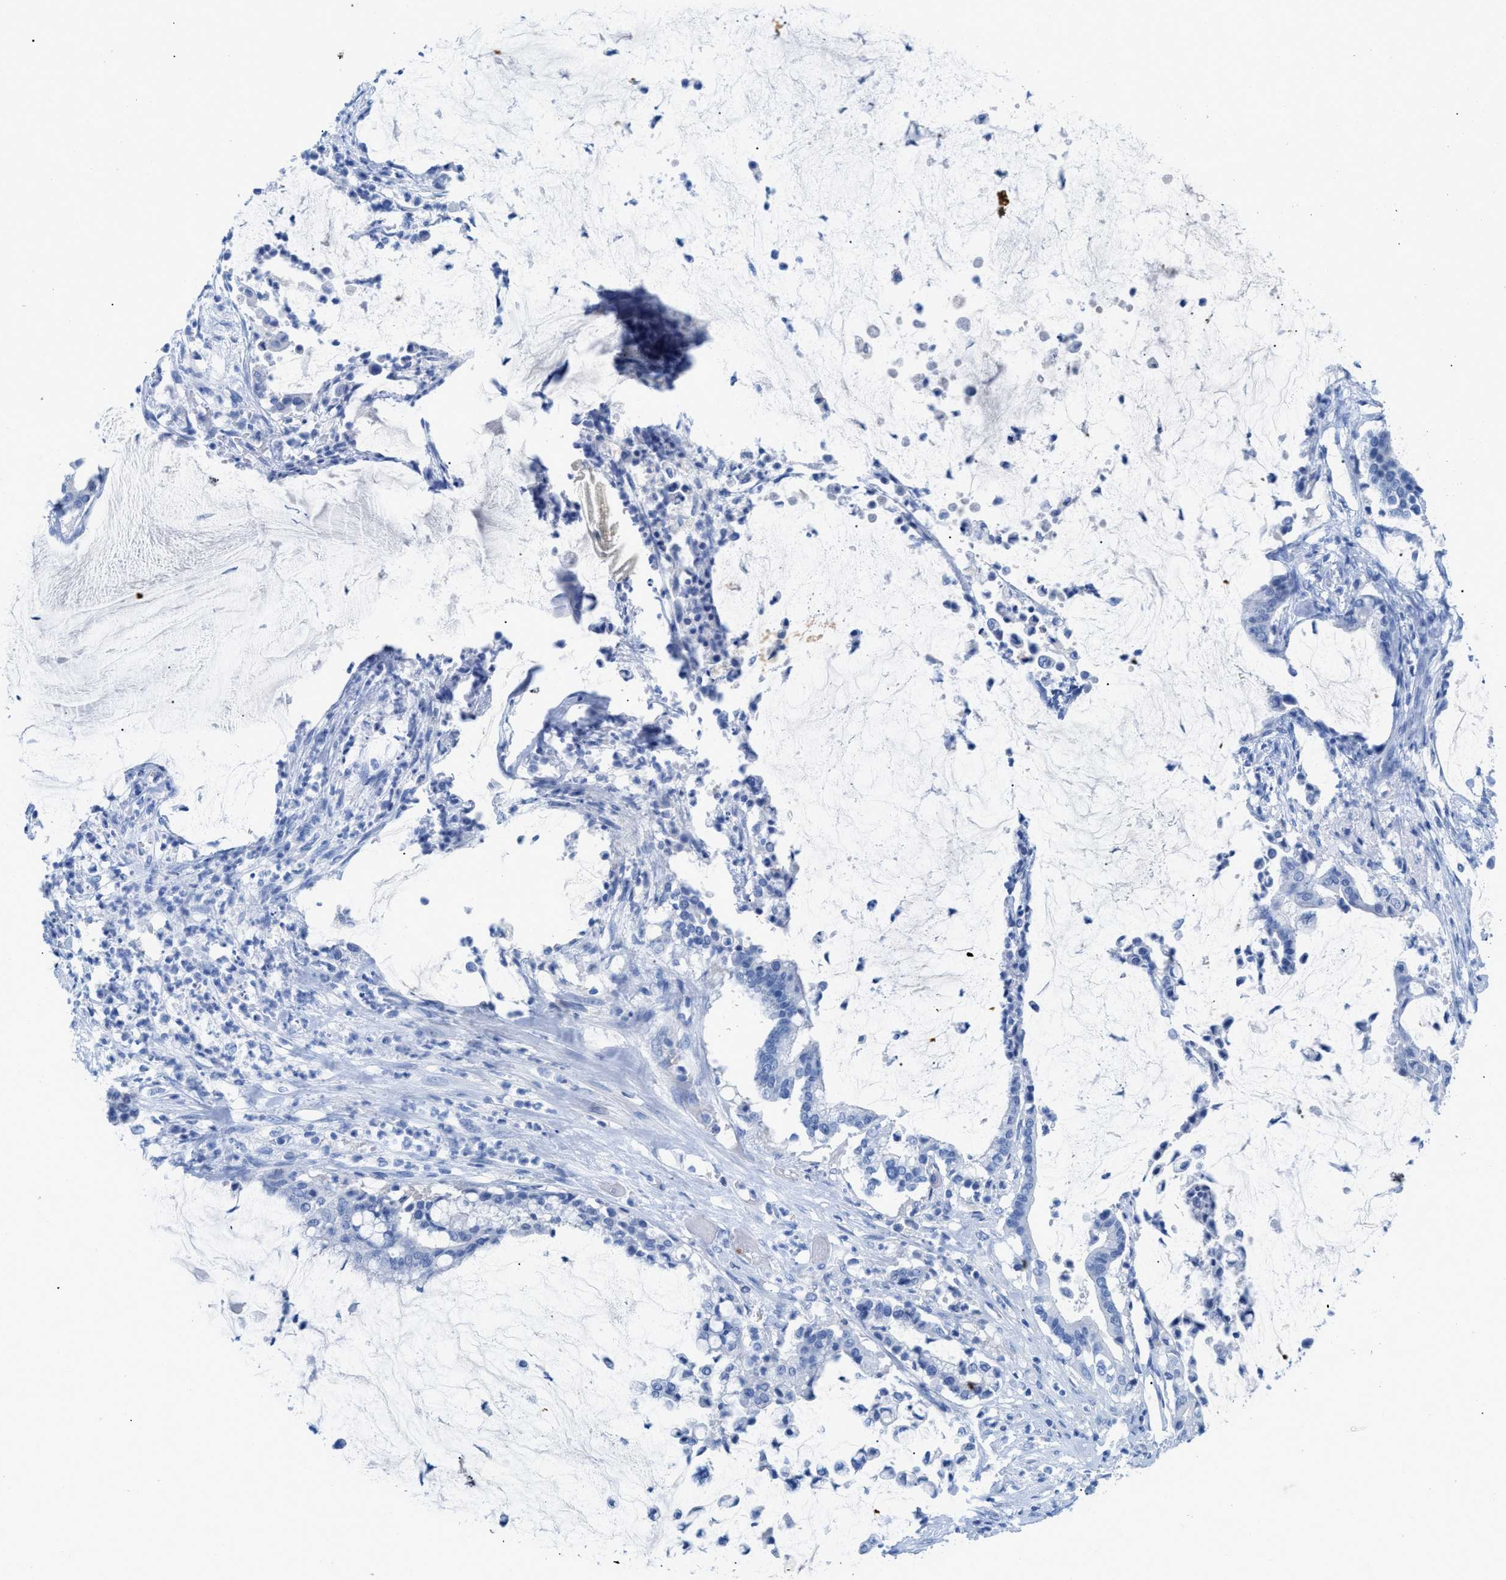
{"staining": {"intensity": "negative", "quantity": "none", "location": "none"}, "tissue": "pancreatic cancer", "cell_type": "Tumor cells", "image_type": "cancer", "snomed": [{"axis": "morphology", "description": "Adenocarcinoma, NOS"}, {"axis": "topography", "description": "Pancreas"}], "caption": "High magnification brightfield microscopy of adenocarcinoma (pancreatic) stained with DAB (3,3'-diaminobenzidine) (brown) and counterstained with hematoxylin (blue): tumor cells show no significant positivity. Nuclei are stained in blue.", "gene": "TCL1A", "patient": {"sex": "male", "age": 41}}